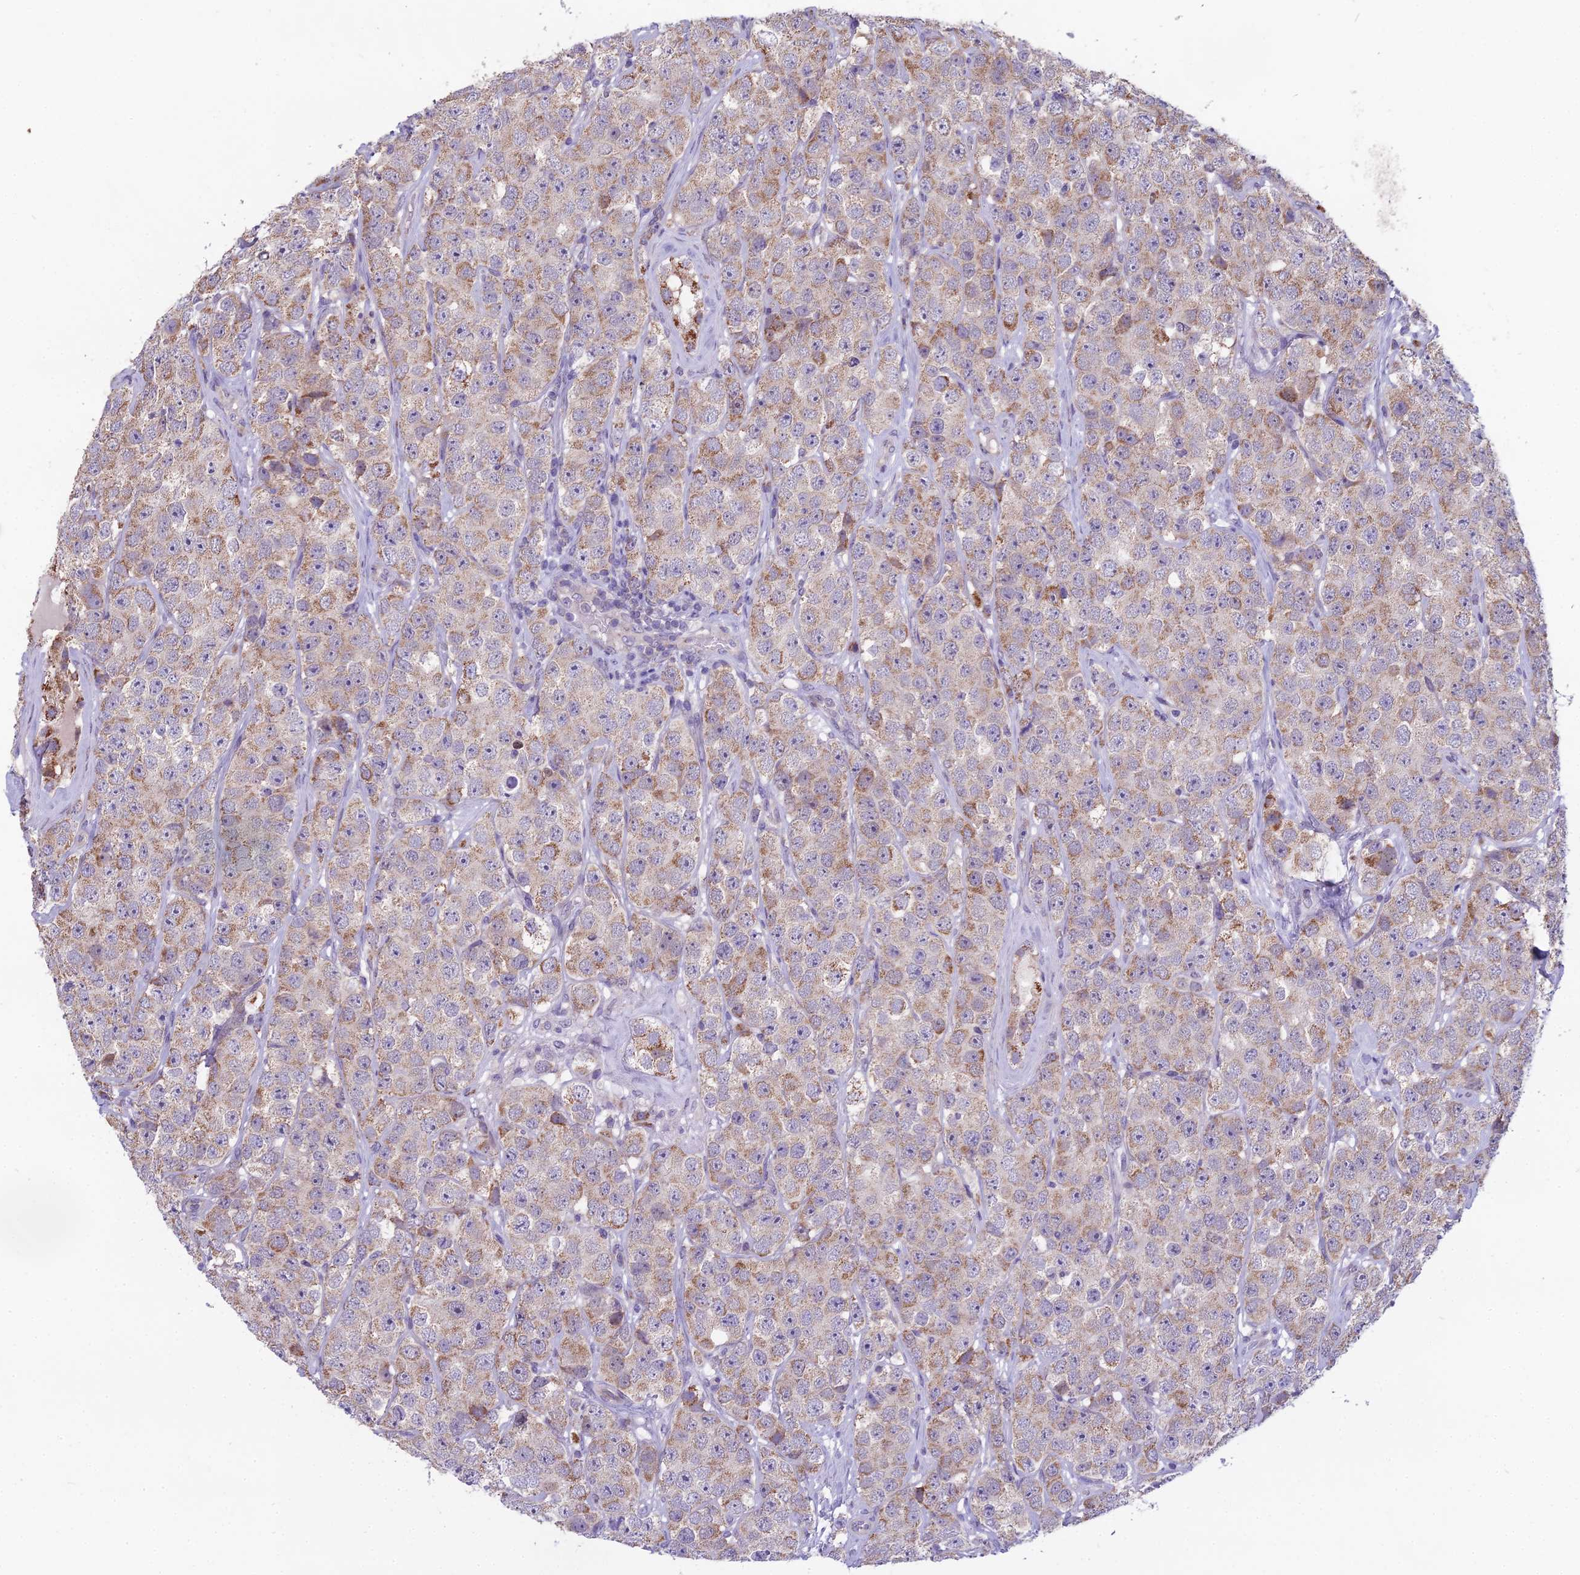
{"staining": {"intensity": "moderate", "quantity": "25%-75%", "location": "cytoplasmic/membranous"}, "tissue": "testis cancer", "cell_type": "Tumor cells", "image_type": "cancer", "snomed": [{"axis": "morphology", "description": "Seminoma, NOS"}, {"axis": "topography", "description": "Testis"}], "caption": "A brown stain shows moderate cytoplasmic/membranous expression of a protein in testis cancer tumor cells.", "gene": "DUS2", "patient": {"sex": "male", "age": 28}}